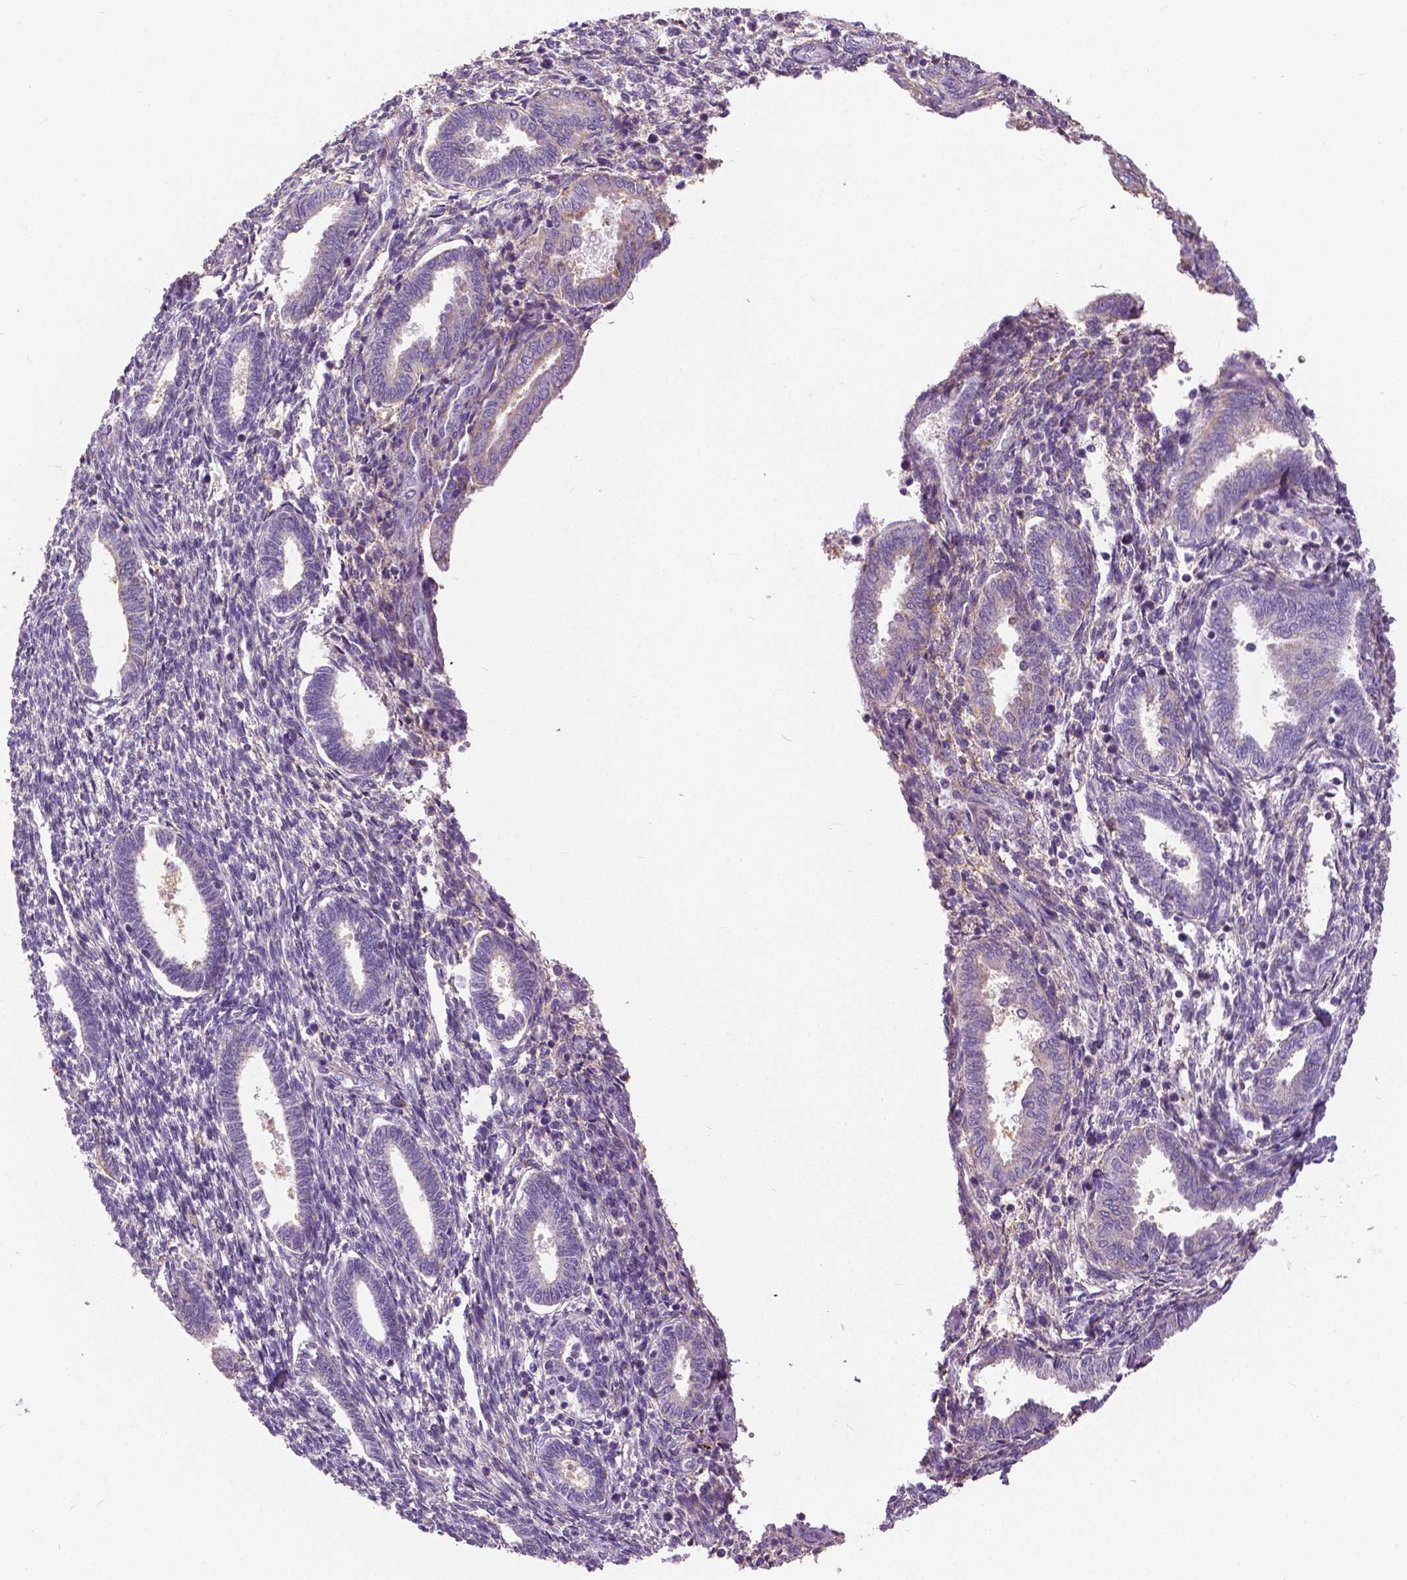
{"staining": {"intensity": "negative", "quantity": "none", "location": "none"}, "tissue": "endometrium", "cell_type": "Cells in endometrial stroma", "image_type": "normal", "snomed": [{"axis": "morphology", "description": "Normal tissue, NOS"}, {"axis": "topography", "description": "Endometrium"}], "caption": "Immunohistochemistry image of unremarkable endometrium stained for a protein (brown), which shows no staining in cells in endometrial stroma. The staining is performed using DAB (3,3'-diaminobenzidine) brown chromogen with nuclei counter-stained in using hematoxylin.", "gene": "ANXA13", "patient": {"sex": "female", "age": 42}}